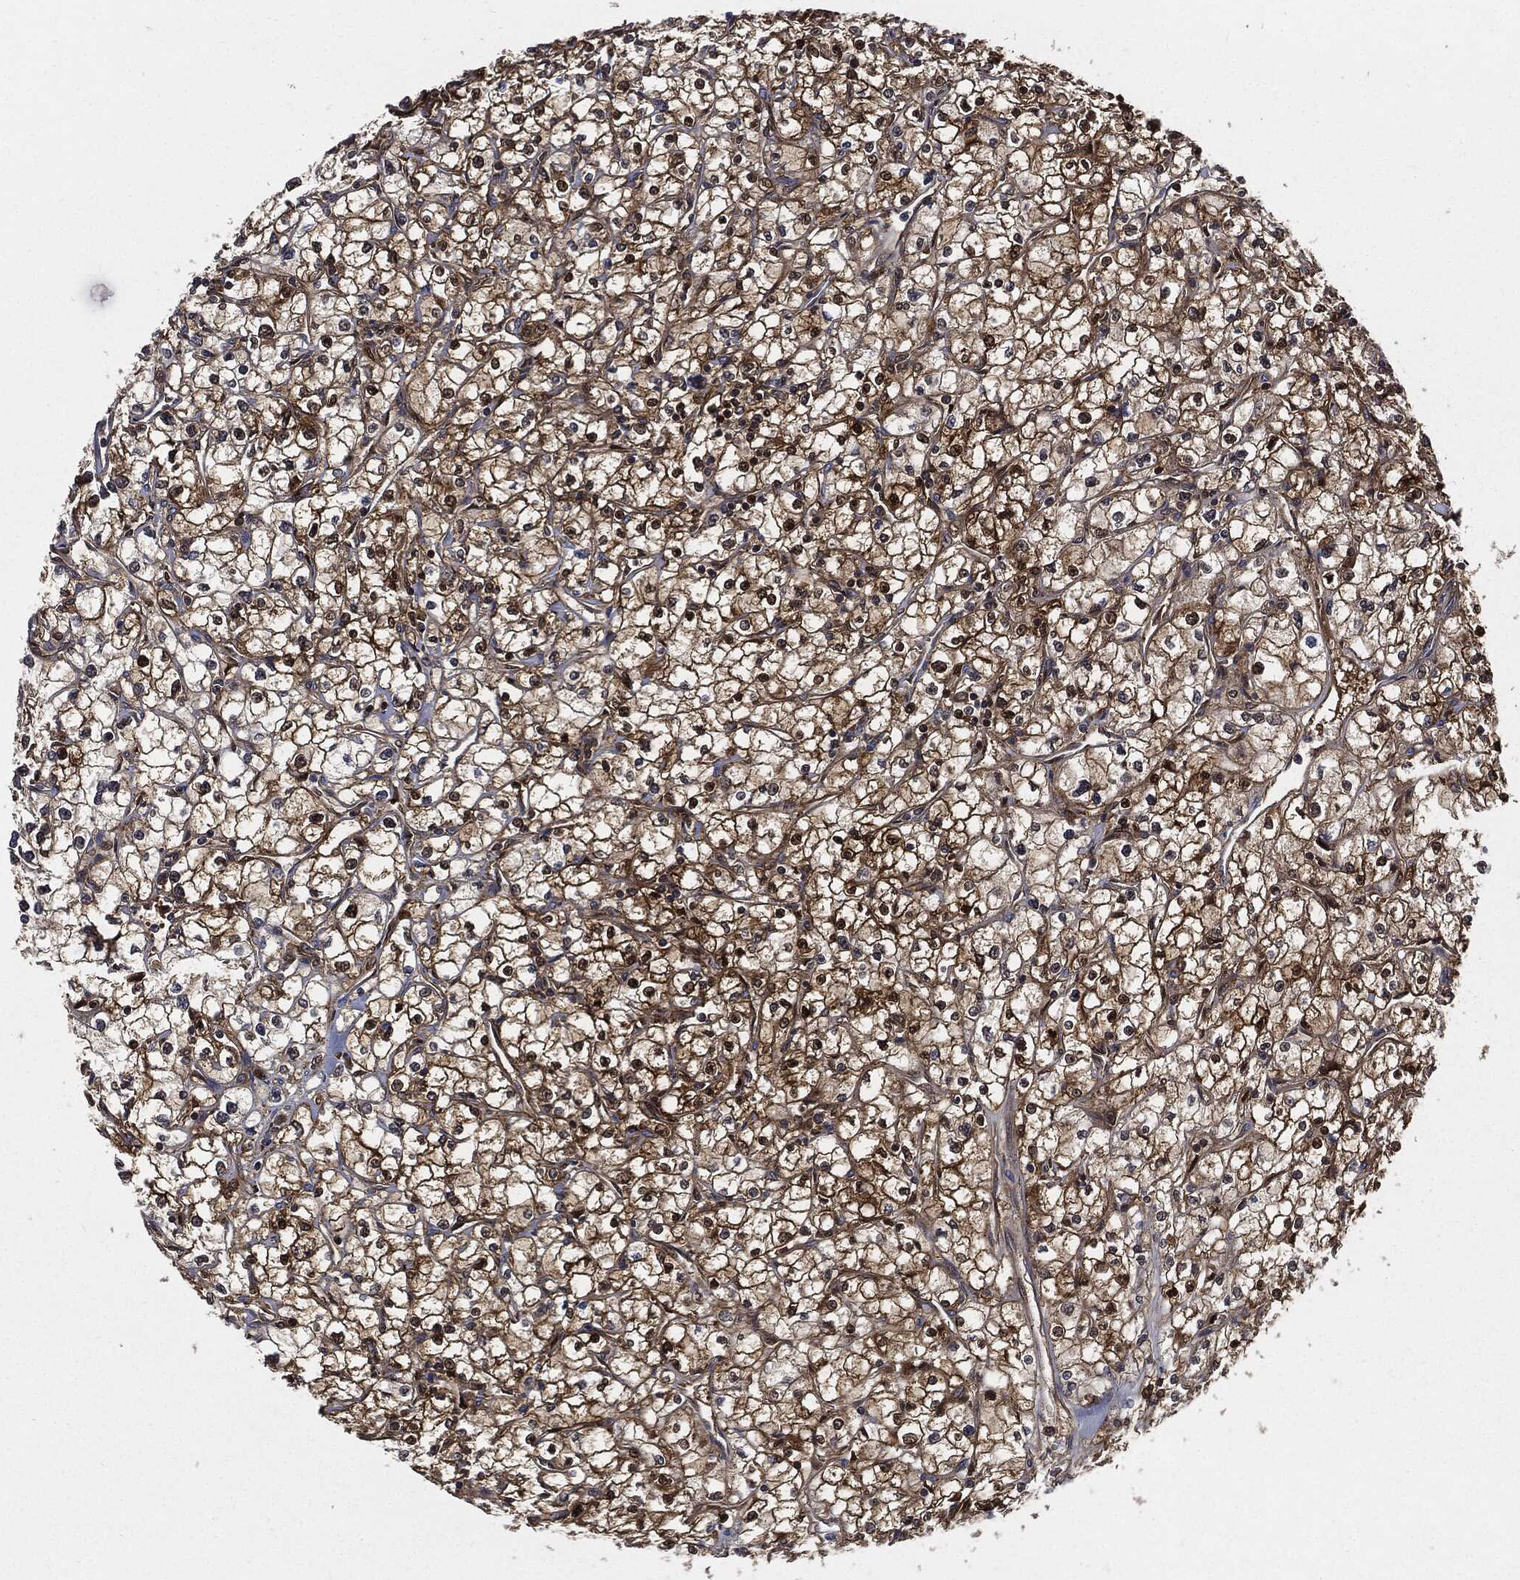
{"staining": {"intensity": "strong", "quantity": ">75%", "location": "cytoplasmic/membranous"}, "tissue": "renal cancer", "cell_type": "Tumor cells", "image_type": "cancer", "snomed": [{"axis": "morphology", "description": "Adenocarcinoma, NOS"}, {"axis": "topography", "description": "Kidney"}], "caption": "Approximately >75% of tumor cells in human renal cancer demonstrate strong cytoplasmic/membranous protein expression as visualized by brown immunohistochemical staining.", "gene": "XPNPEP1", "patient": {"sex": "male", "age": 67}}